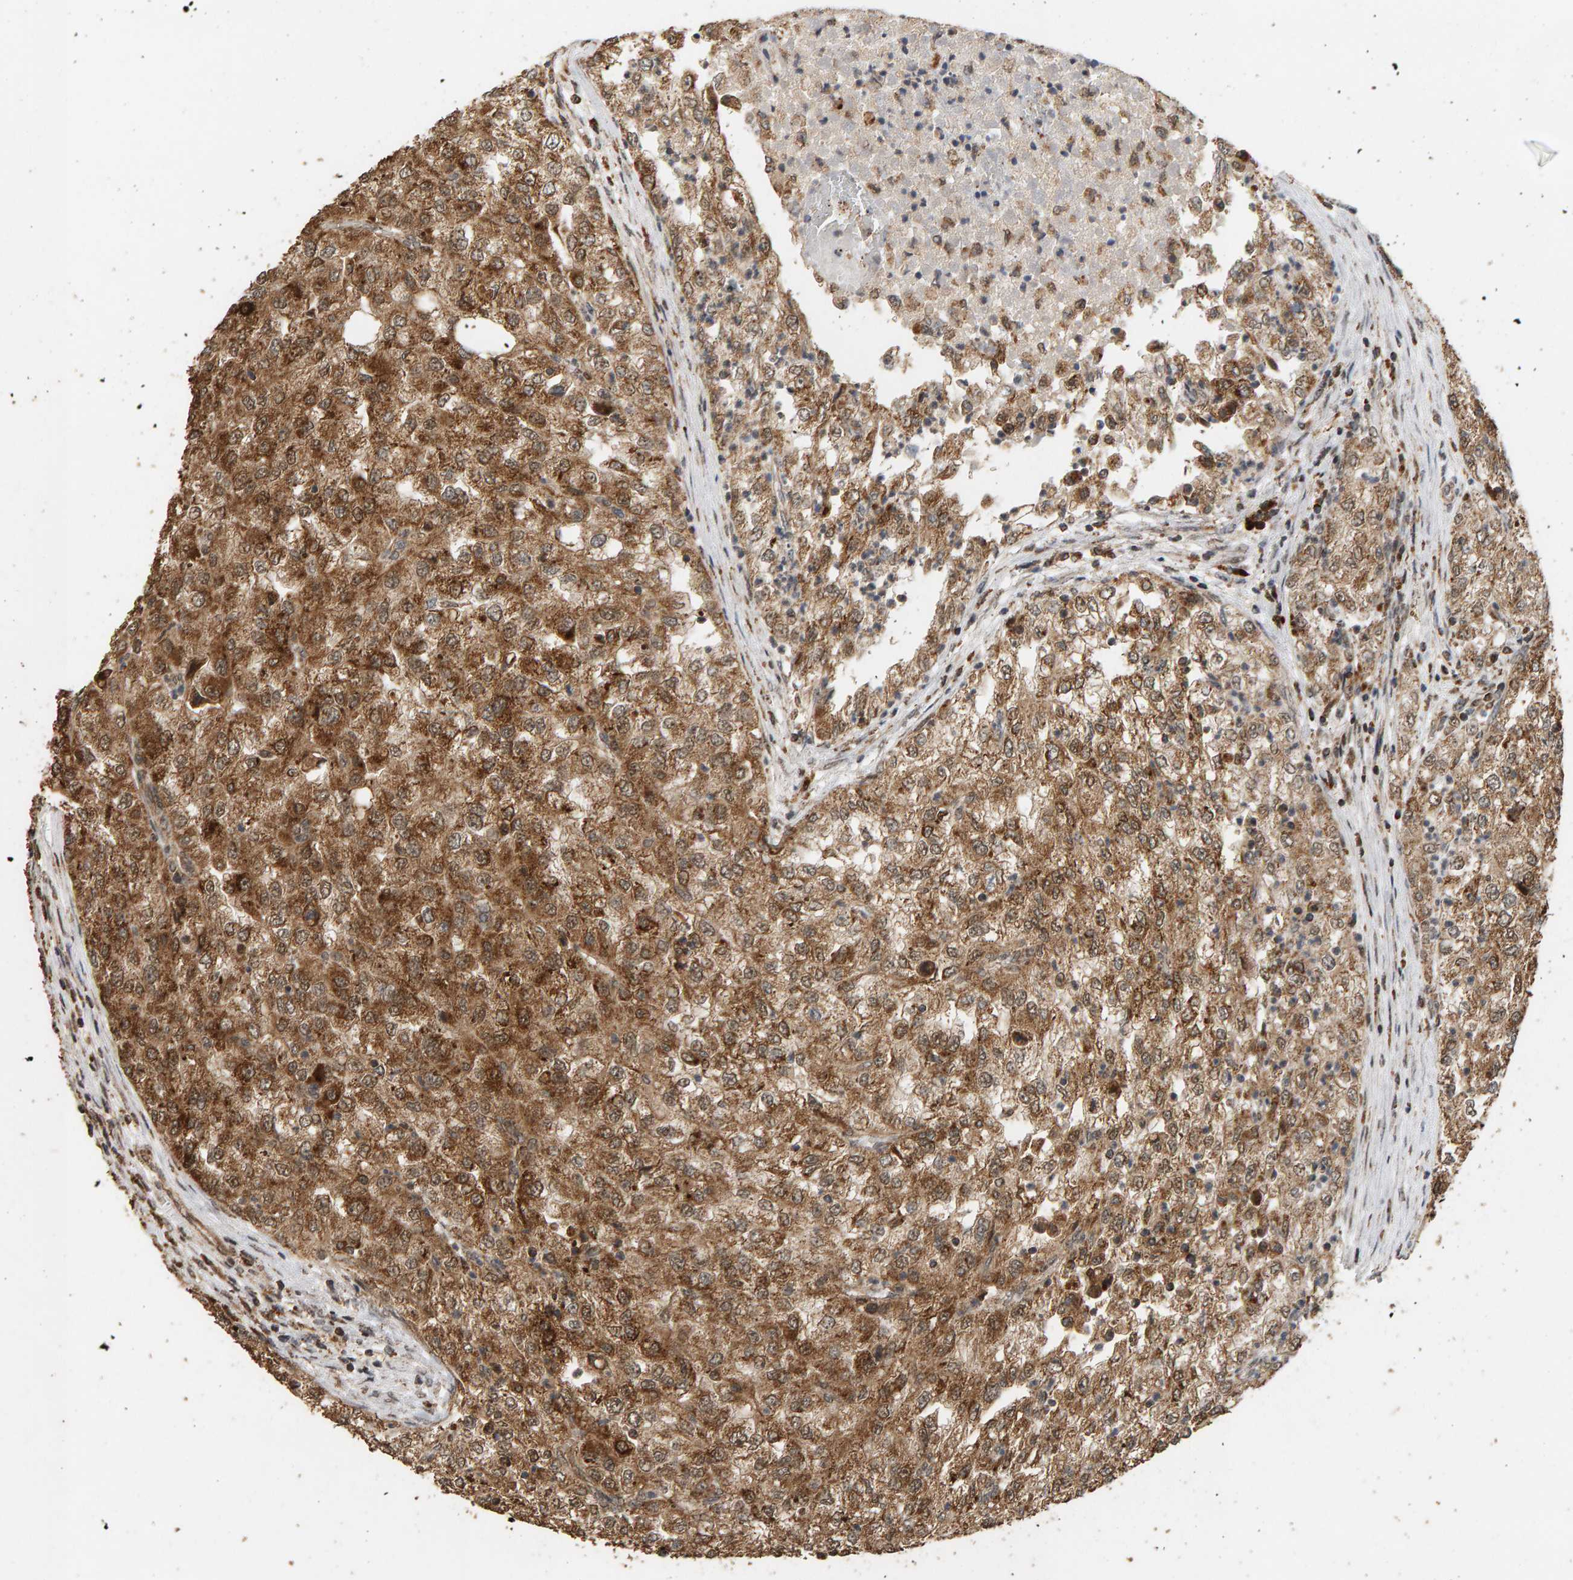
{"staining": {"intensity": "moderate", "quantity": ">75%", "location": "cytoplasmic/membranous,nuclear"}, "tissue": "renal cancer", "cell_type": "Tumor cells", "image_type": "cancer", "snomed": [{"axis": "morphology", "description": "Adenocarcinoma, NOS"}, {"axis": "topography", "description": "Kidney"}], "caption": "Renal adenocarcinoma stained for a protein exhibits moderate cytoplasmic/membranous and nuclear positivity in tumor cells. Immunohistochemistry stains the protein of interest in brown and the nuclei are stained blue.", "gene": "GSTK1", "patient": {"sex": "female", "age": 54}}